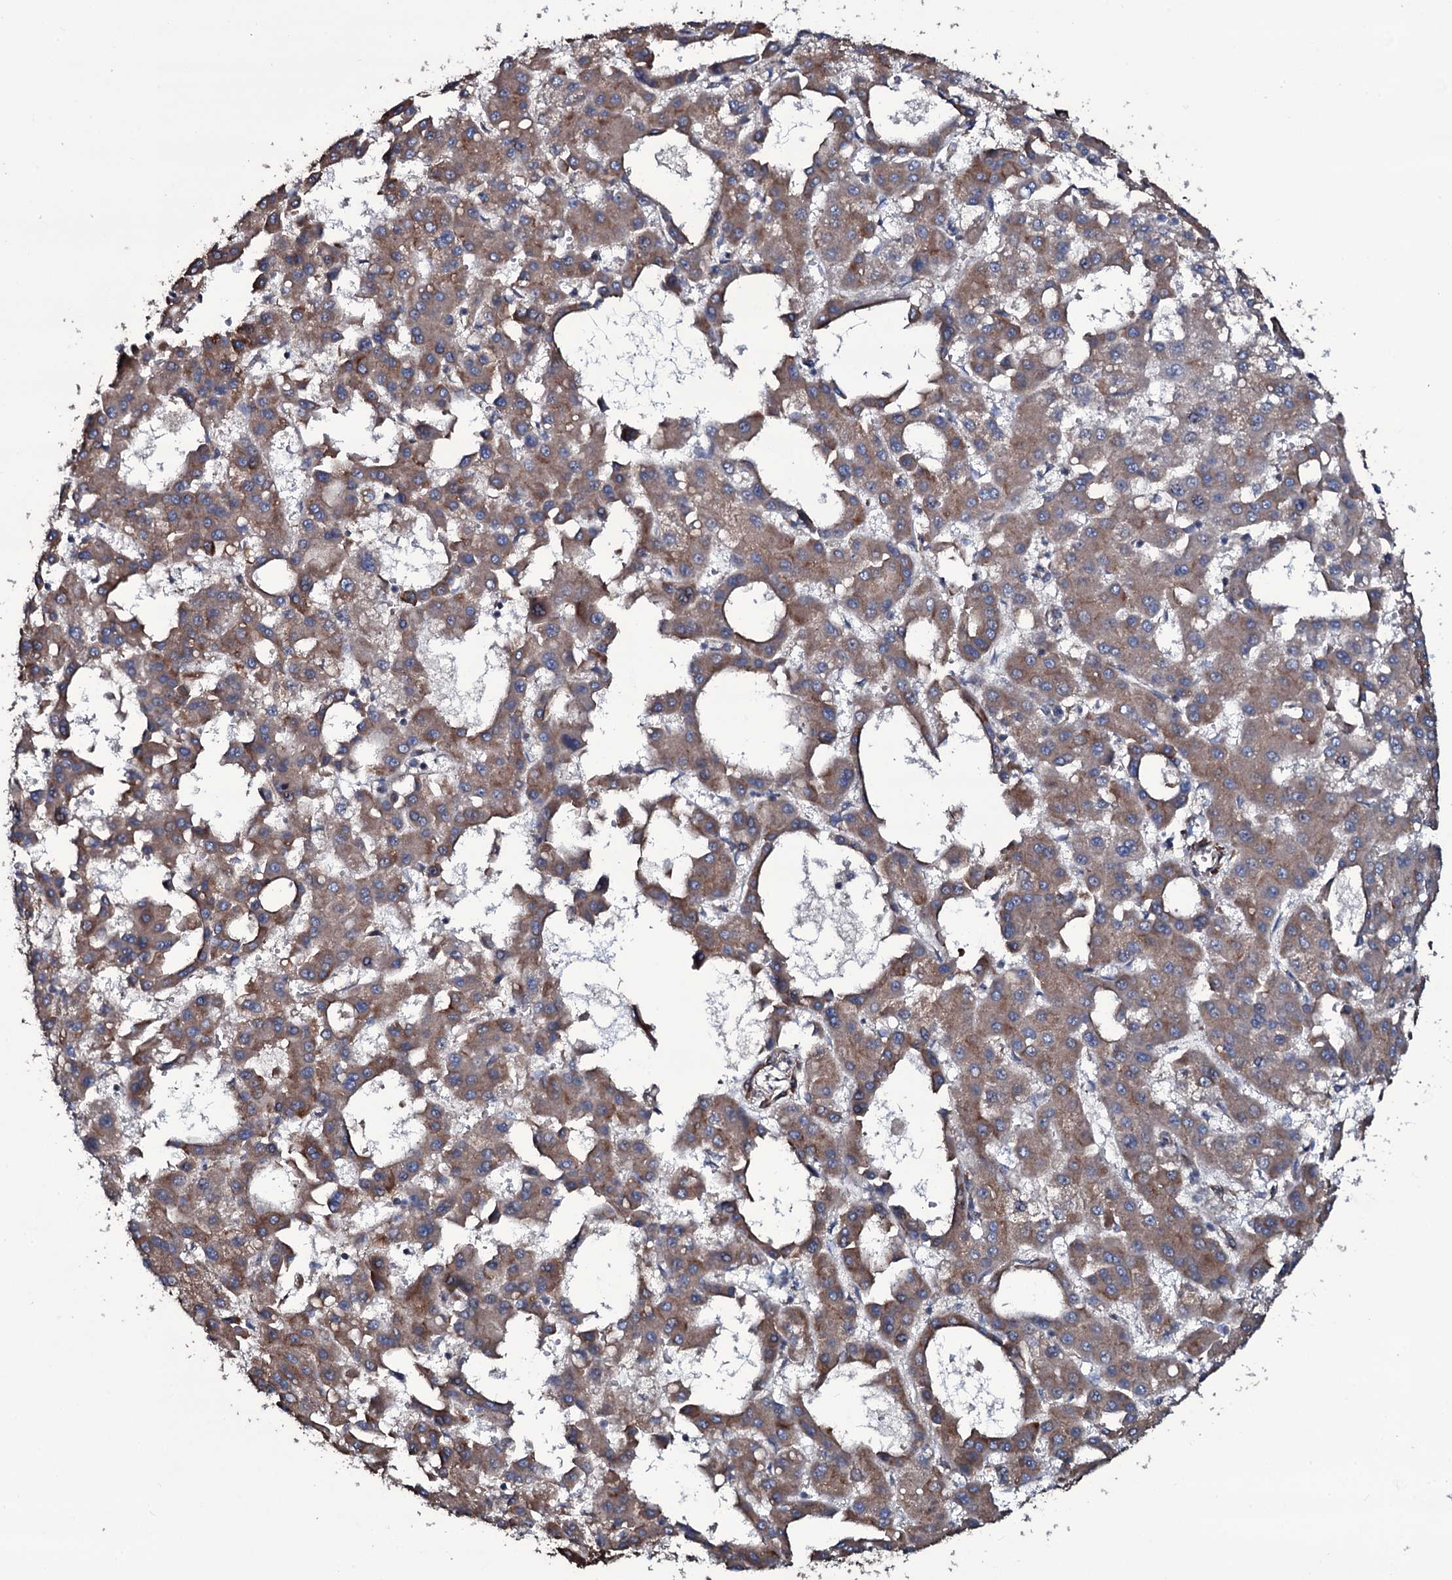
{"staining": {"intensity": "moderate", "quantity": ">75%", "location": "cytoplasmic/membranous"}, "tissue": "liver cancer", "cell_type": "Tumor cells", "image_type": "cancer", "snomed": [{"axis": "morphology", "description": "Carcinoma, Hepatocellular, NOS"}, {"axis": "topography", "description": "Liver"}], "caption": "Moderate cytoplasmic/membranous staining is appreciated in about >75% of tumor cells in liver cancer (hepatocellular carcinoma). (brown staining indicates protein expression, while blue staining denotes nuclei).", "gene": "WIPF3", "patient": {"sex": "male", "age": 47}}